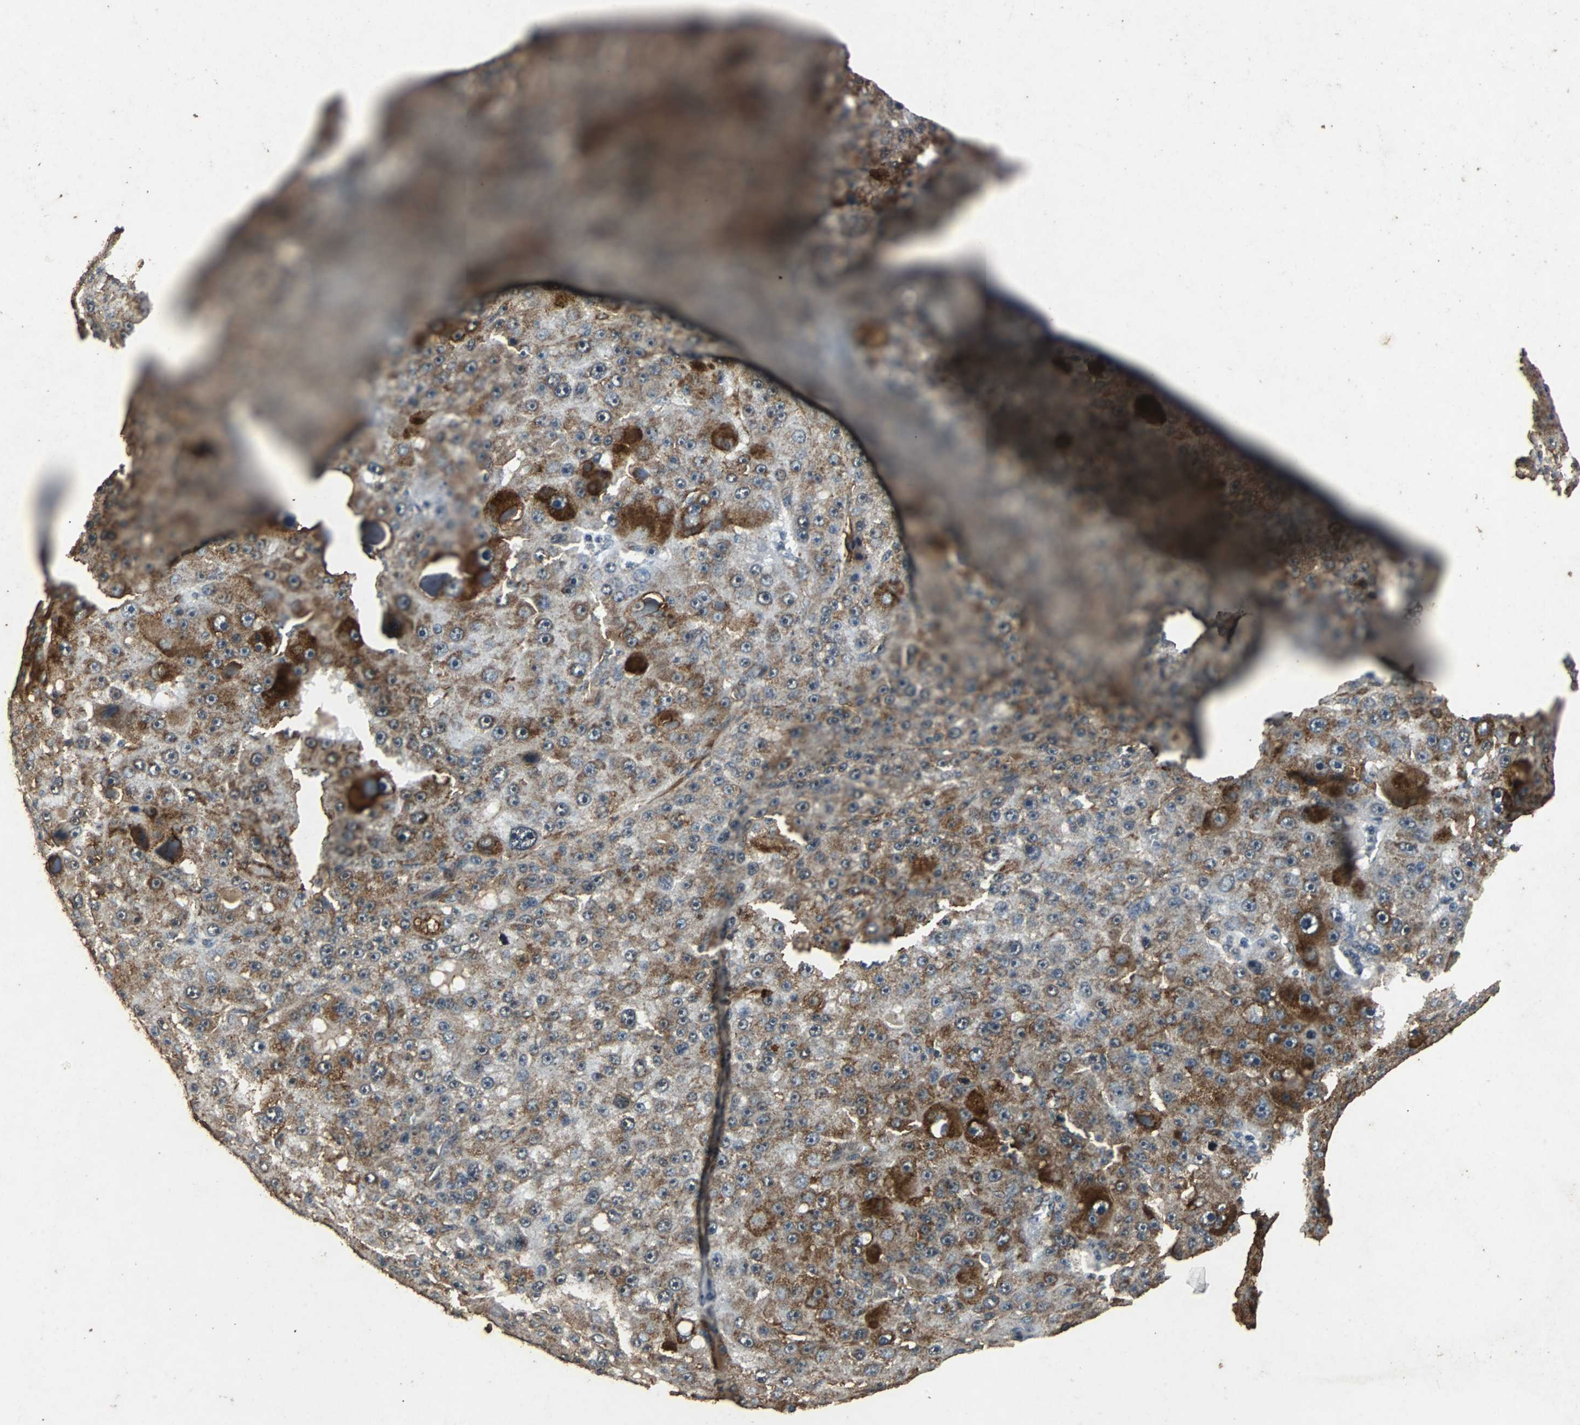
{"staining": {"intensity": "strong", "quantity": ">75%", "location": "cytoplasmic/membranous"}, "tissue": "liver cancer", "cell_type": "Tumor cells", "image_type": "cancer", "snomed": [{"axis": "morphology", "description": "Carcinoma, Hepatocellular, NOS"}, {"axis": "topography", "description": "Liver"}], "caption": "Protein analysis of hepatocellular carcinoma (liver) tissue exhibits strong cytoplasmic/membranous staining in about >75% of tumor cells. Using DAB (brown) and hematoxylin (blue) stains, captured at high magnification using brightfield microscopy.", "gene": "NAA10", "patient": {"sex": "male", "age": 76}}